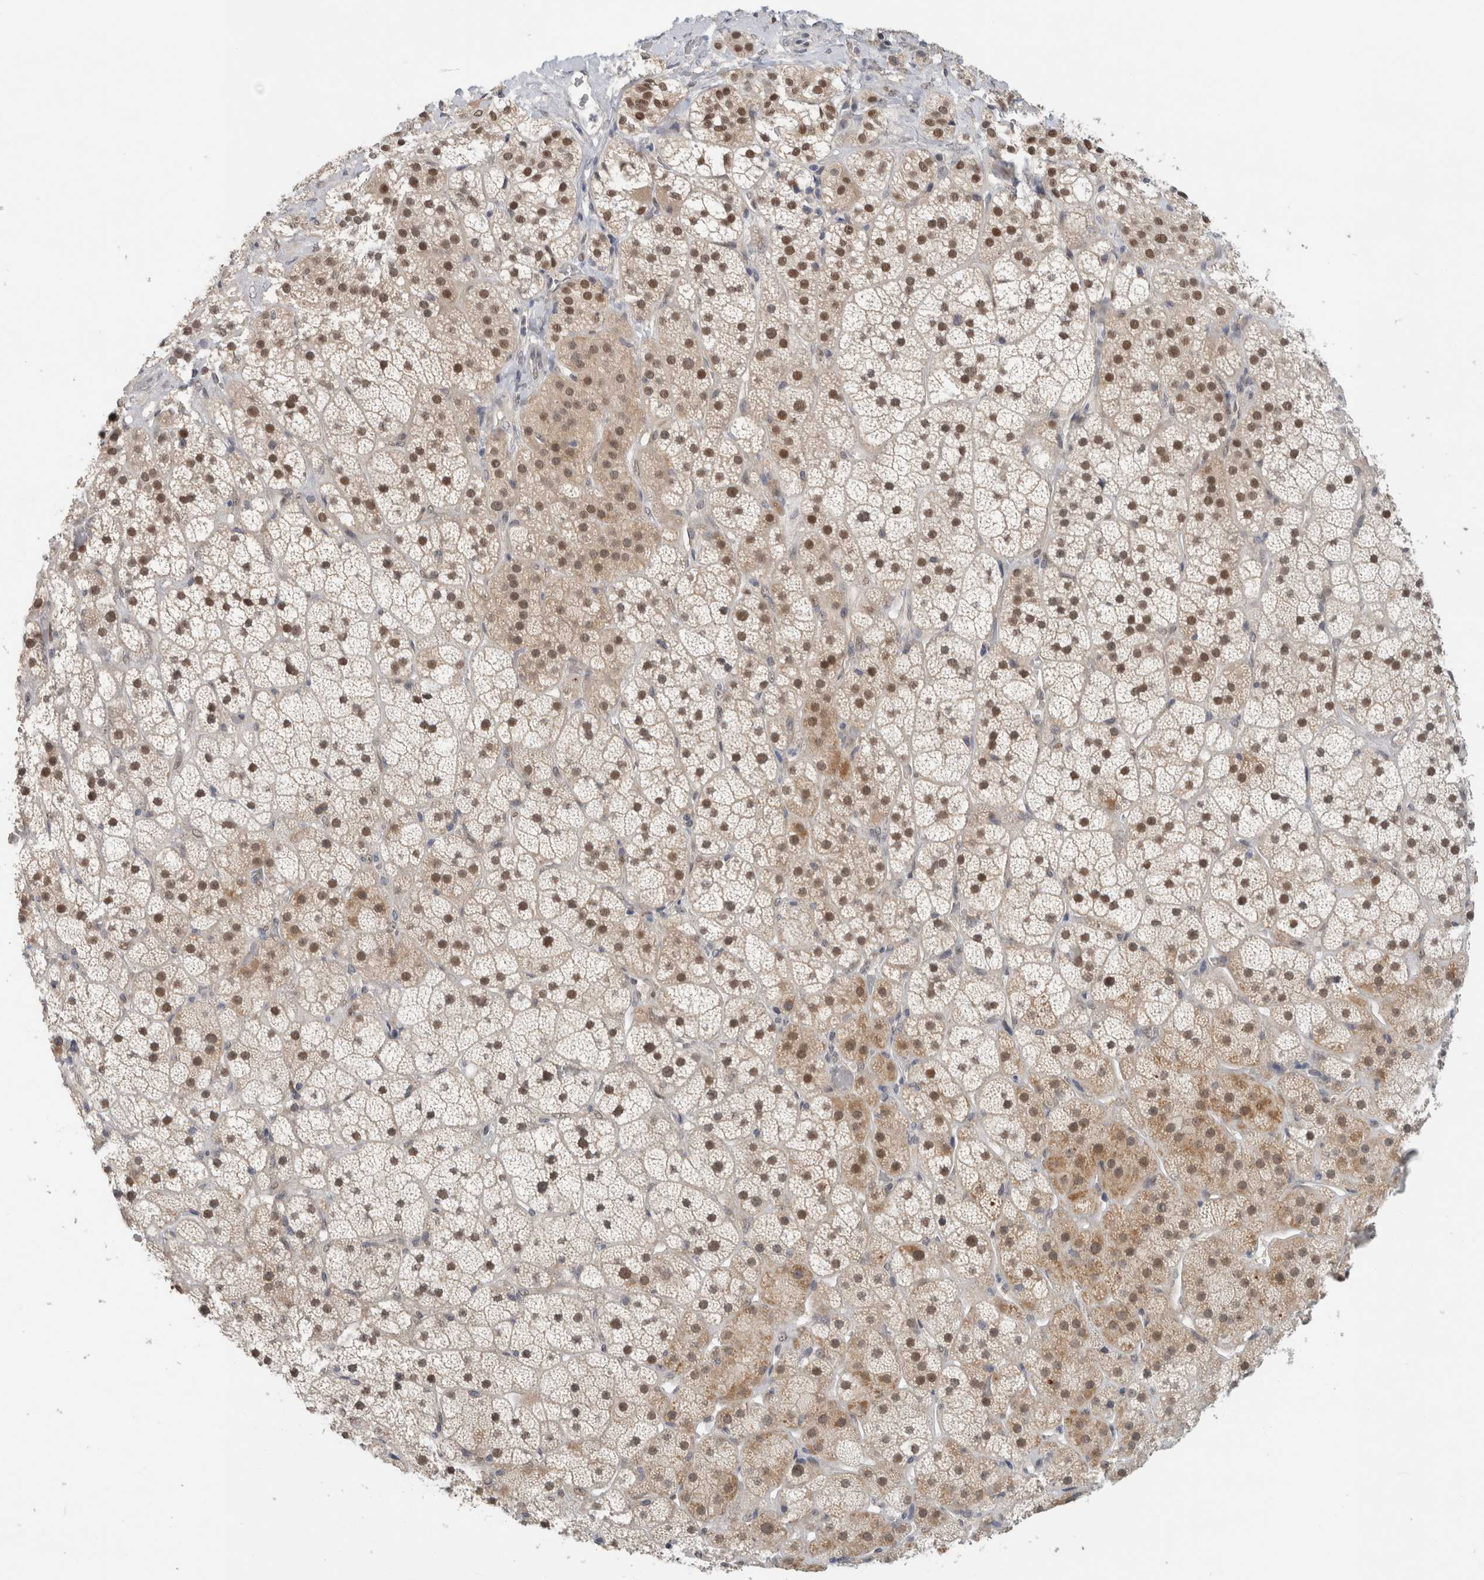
{"staining": {"intensity": "moderate", "quantity": ">75%", "location": "cytoplasmic/membranous,nuclear"}, "tissue": "adrenal gland", "cell_type": "Glandular cells", "image_type": "normal", "snomed": [{"axis": "morphology", "description": "Normal tissue, NOS"}, {"axis": "topography", "description": "Adrenal gland"}], "caption": "Glandular cells display moderate cytoplasmic/membranous,nuclear staining in approximately >75% of cells in normal adrenal gland.", "gene": "EIF4G3", "patient": {"sex": "male", "age": 57}}